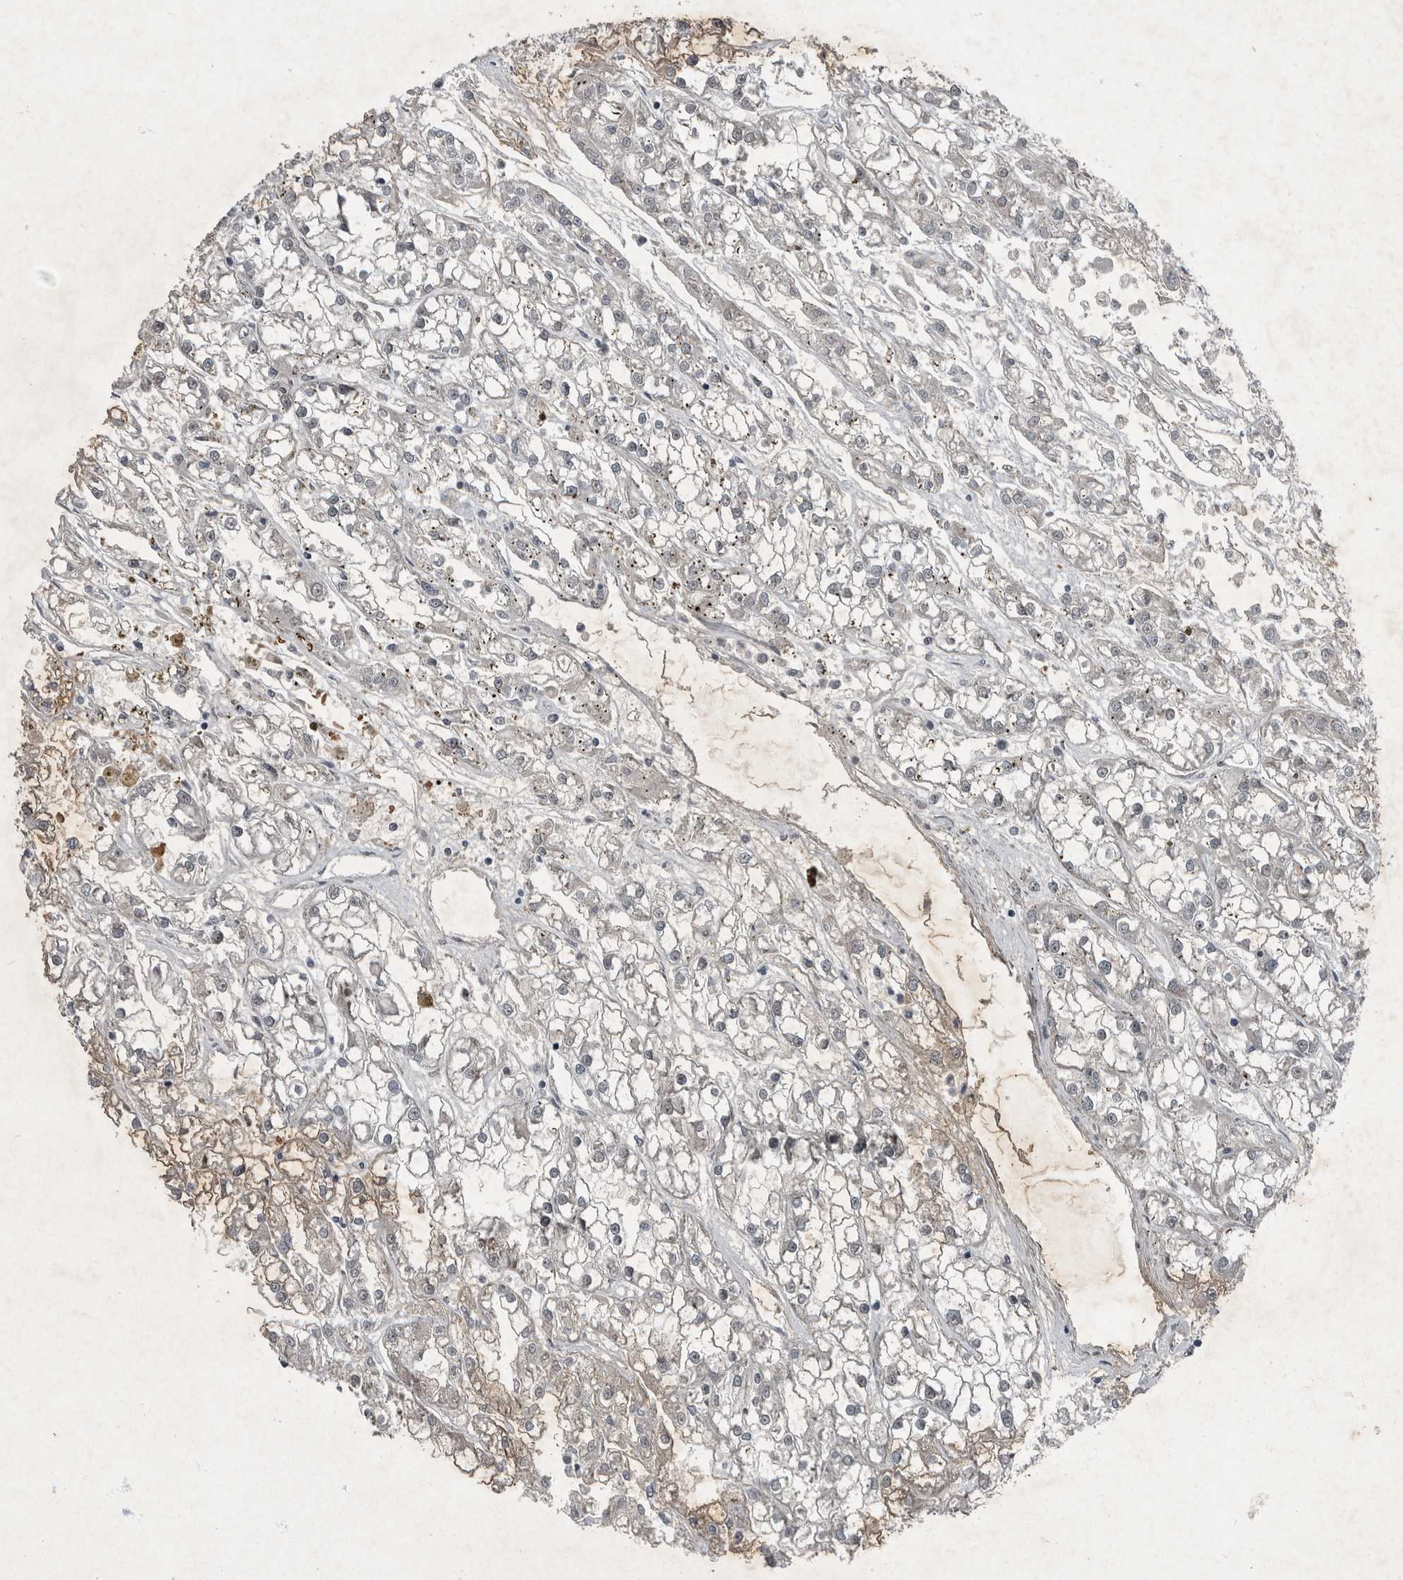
{"staining": {"intensity": "weak", "quantity": "<25%", "location": "cytoplasmic/membranous"}, "tissue": "renal cancer", "cell_type": "Tumor cells", "image_type": "cancer", "snomed": [{"axis": "morphology", "description": "Adenocarcinoma, NOS"}, {"axis": "topography", "description": "Kidney"}], "caption": "This is an immunohistochemistry histopathology image of renal cancer (adenocarcinoma). There is no staining in tumor cells.", "gene": "WDR33", "patient": {"sex": "female", "age": 52}}